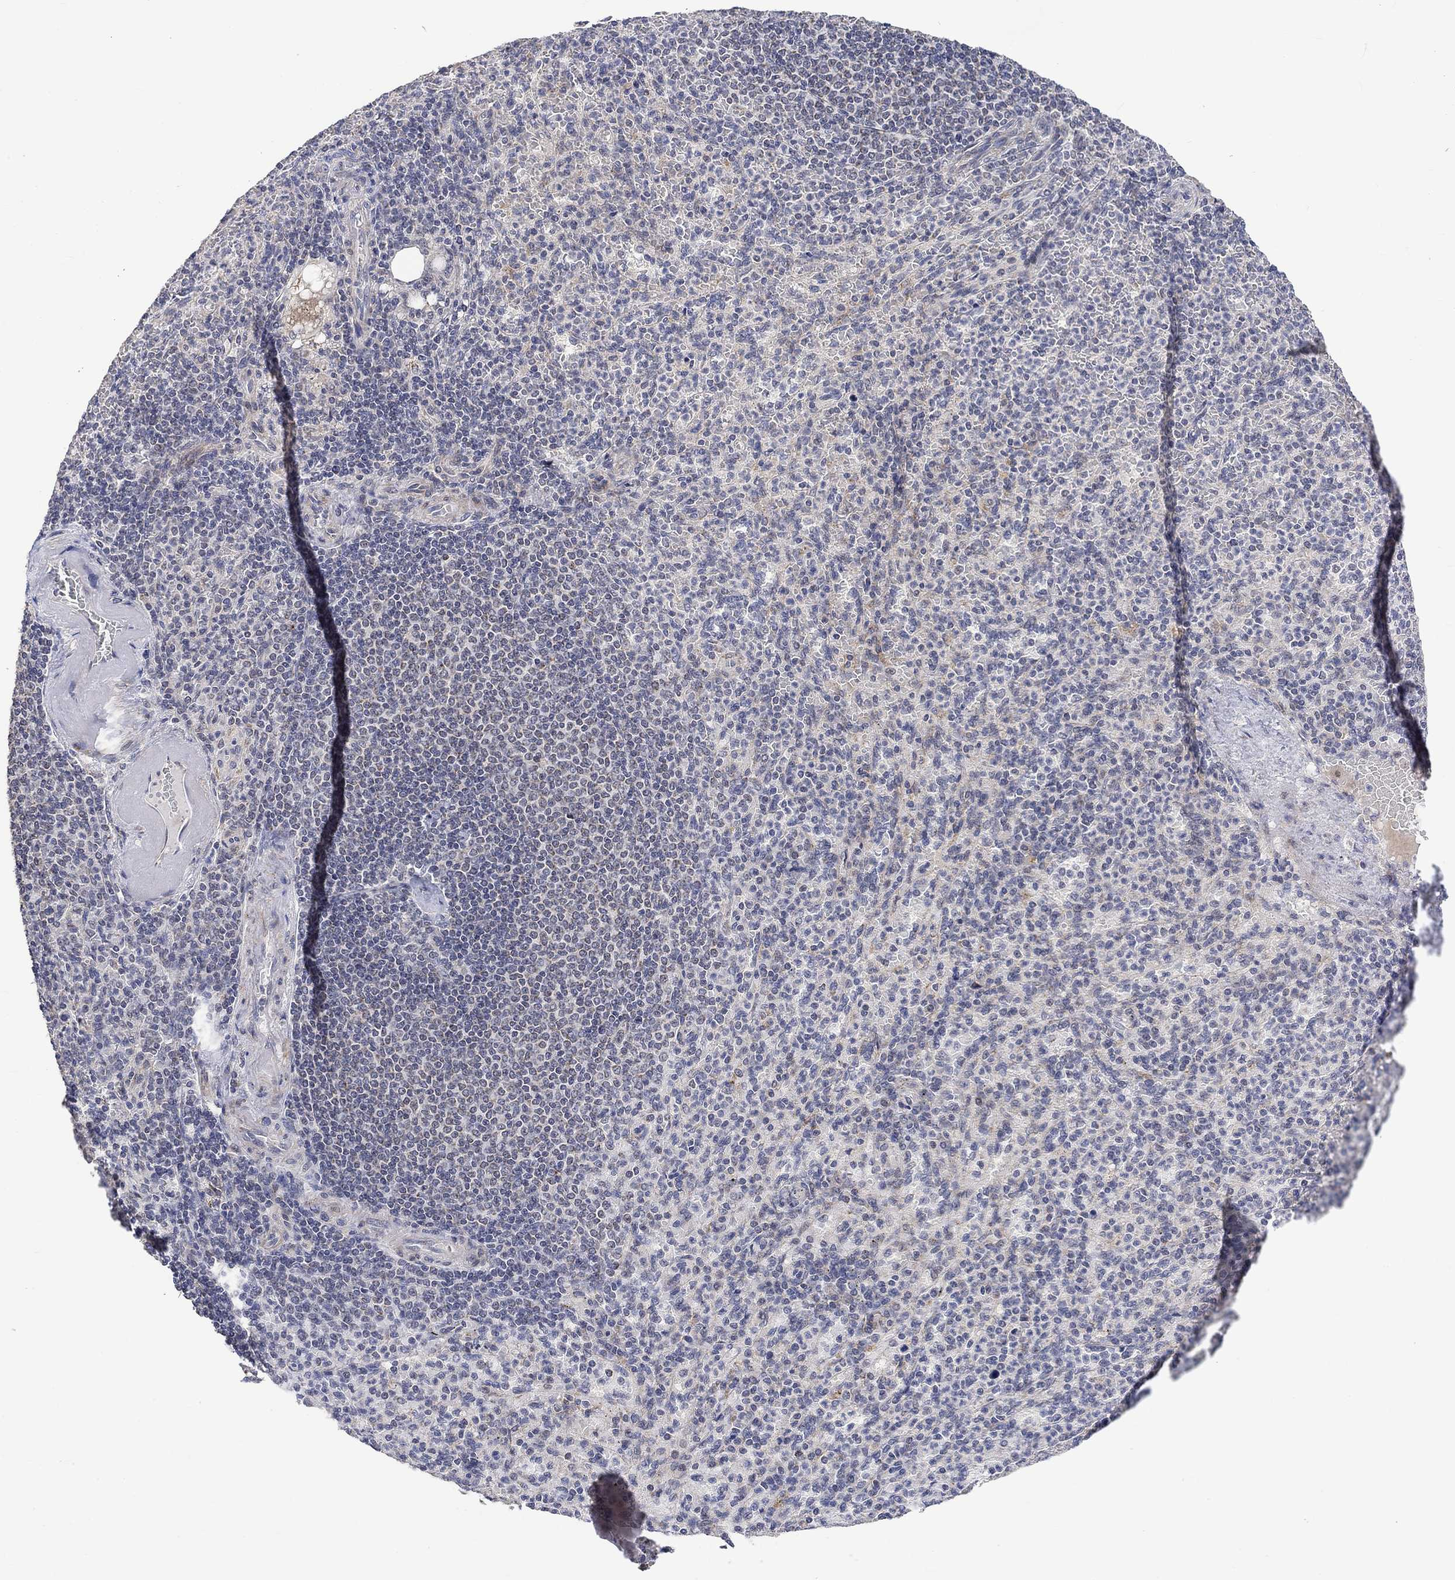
{"staining": {"intensity": "negative", "quantity": "none", "location": "none"}, "tissue": "spleen", "cell_type": "Cells in red pulp", "image_type": "normal", "snomed": [{"axis": "morphology", "description": "Normal tissue, NOS"}, {"axis": "topography", "description": "Spleen"}], "caption": "Protein analysis of unremarkable spleen reveals no significant positivity in cells in red pulp. (DAB IHC with hematoxylin counter stain).", "gene": "SLC48A1", "patient": {"sex": "female", "age": 74}}